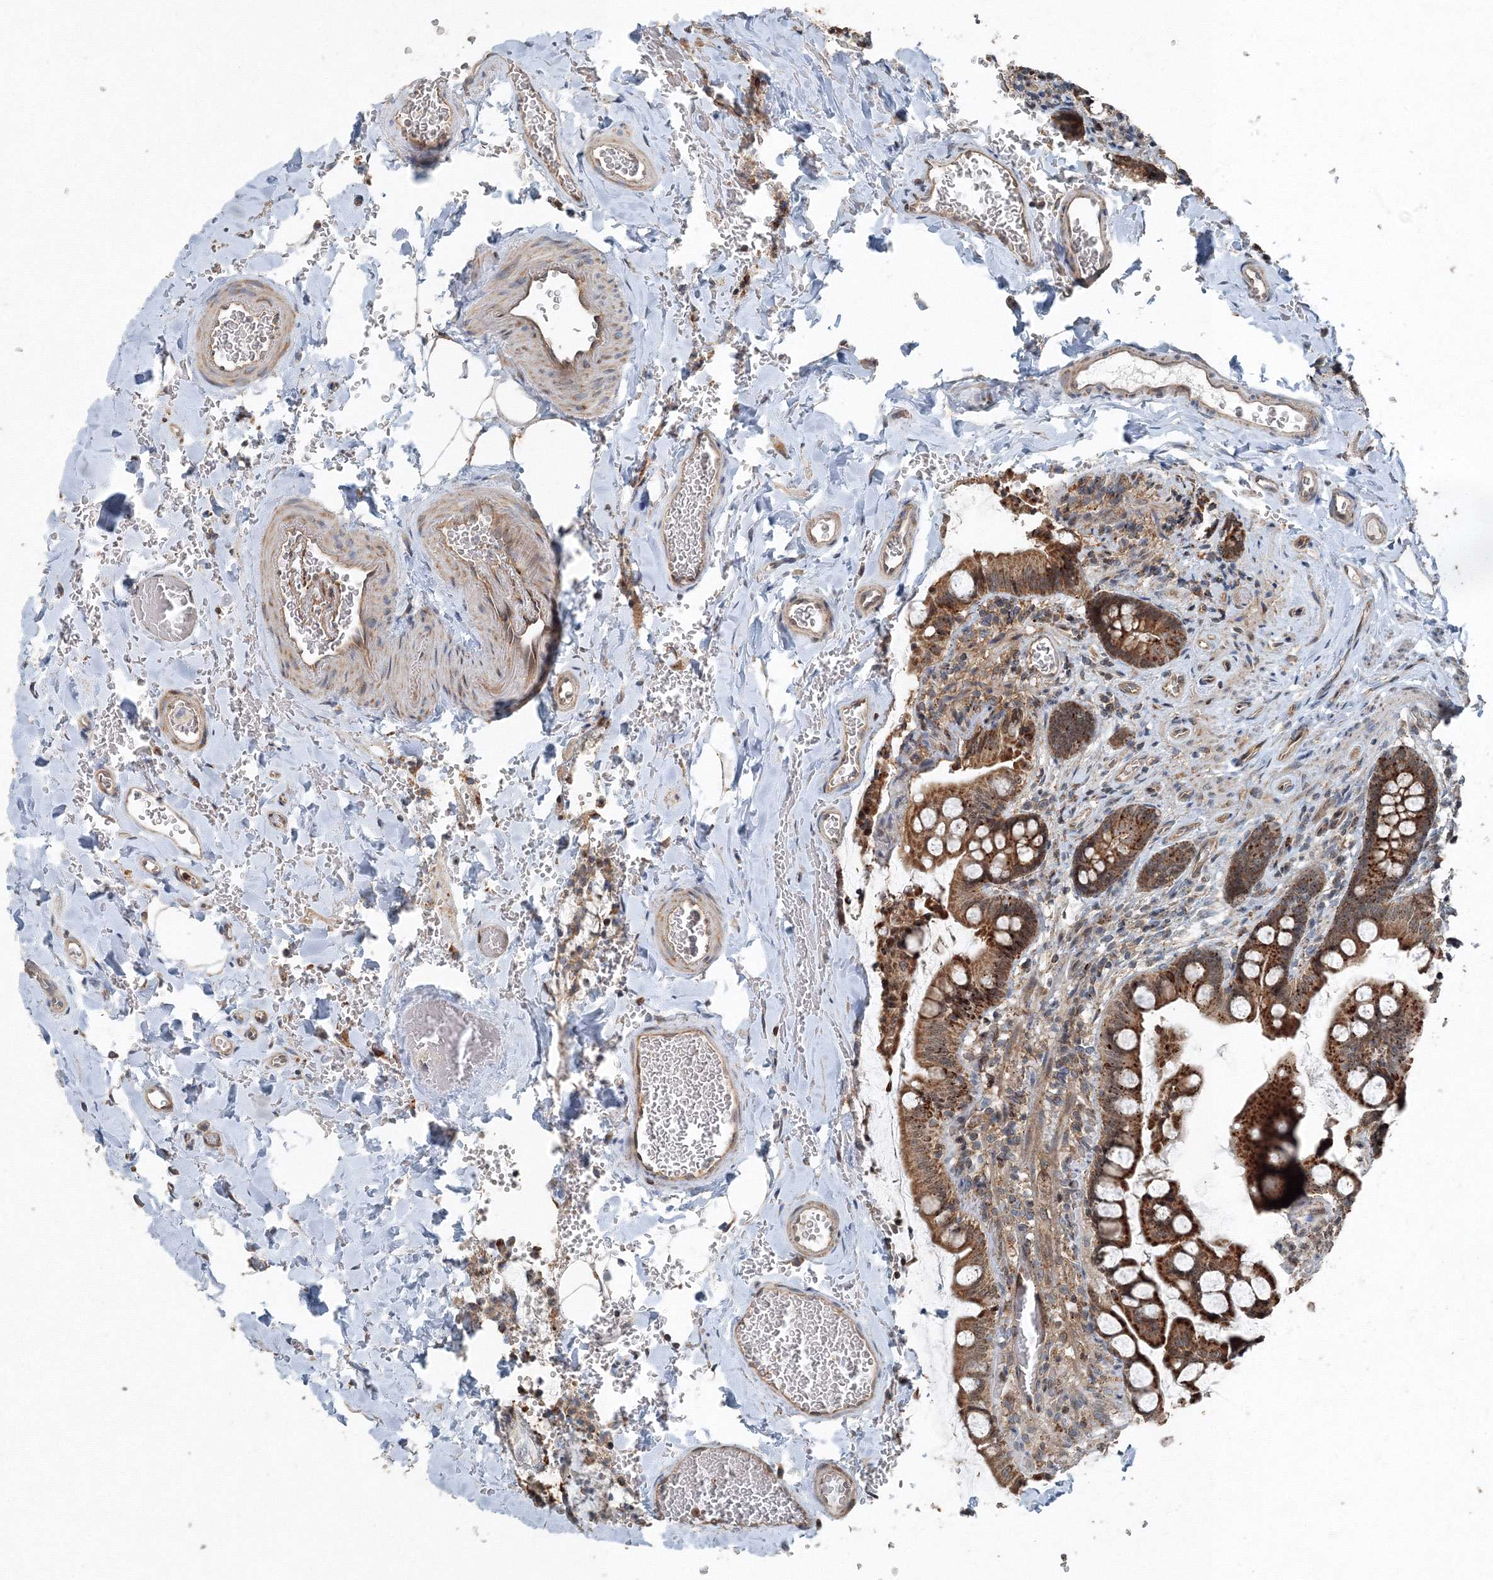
{"staining": {"intensity": "strong", "quantity": ">75%", "location": "cytoplasmic/membranous"}, "tissue": "small intestine", "cell_type": "Glandular cells", "image_type": "normal", "snomed": [{"axis": "morphology", "description": "Normal tissue, NOS"}, {"axis": "topography", "description": "Small intestine"}], "caption": "A micrograph showing strong cytoplasmic/membranous expression in about >75% of glandular cells in unremarkable small intestine, as visualized by brown immunohistochemical staining.", "gene": "AASDH", "patient": {"sex": "male", "age": 52}}